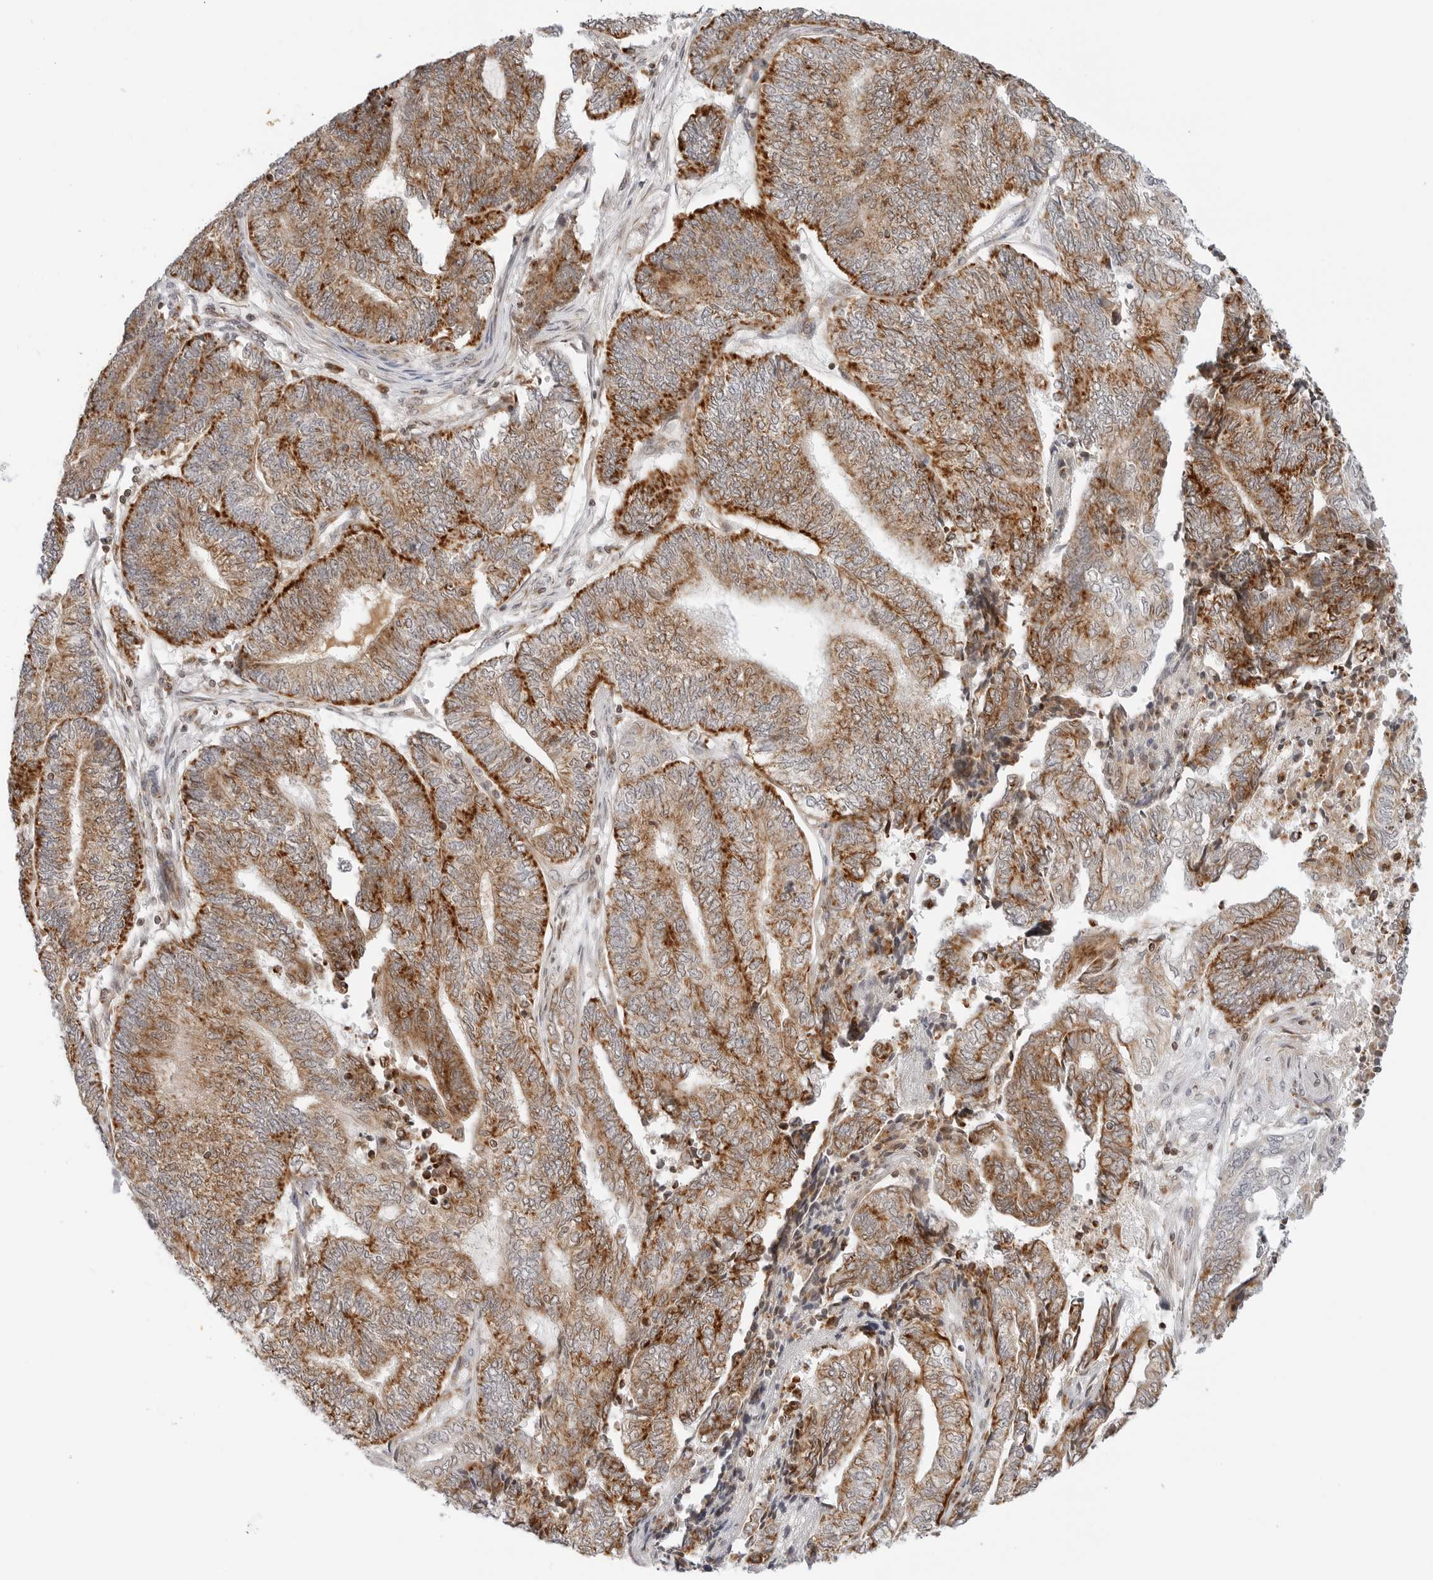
{"staining": {"intensity": "strong", "quantity": ">75%", "location": "cytoplasmic/membranous"}, "tissue": "endometrial cancer", "cell_type": "Tumor cells", "image_type": "cancer", "snomed": [{"axis": "morphology", "description": "Adenocarcinoma, NOS"}, {"axis": "topography", "description": "Uterus"}, {"axis": "topography", "description": "Endometrium"}], "caption": "An immunohistochemistry (IHC) histopathology image of tumor tissue is shown. Protein staining in brown highlights strong cytoplasmic/membranous positivity in endometrial cancer (adenocarcinoma) within tumor cells.", "gene": "DYRK4", "patient": {"sex": "female", "age": 70}}